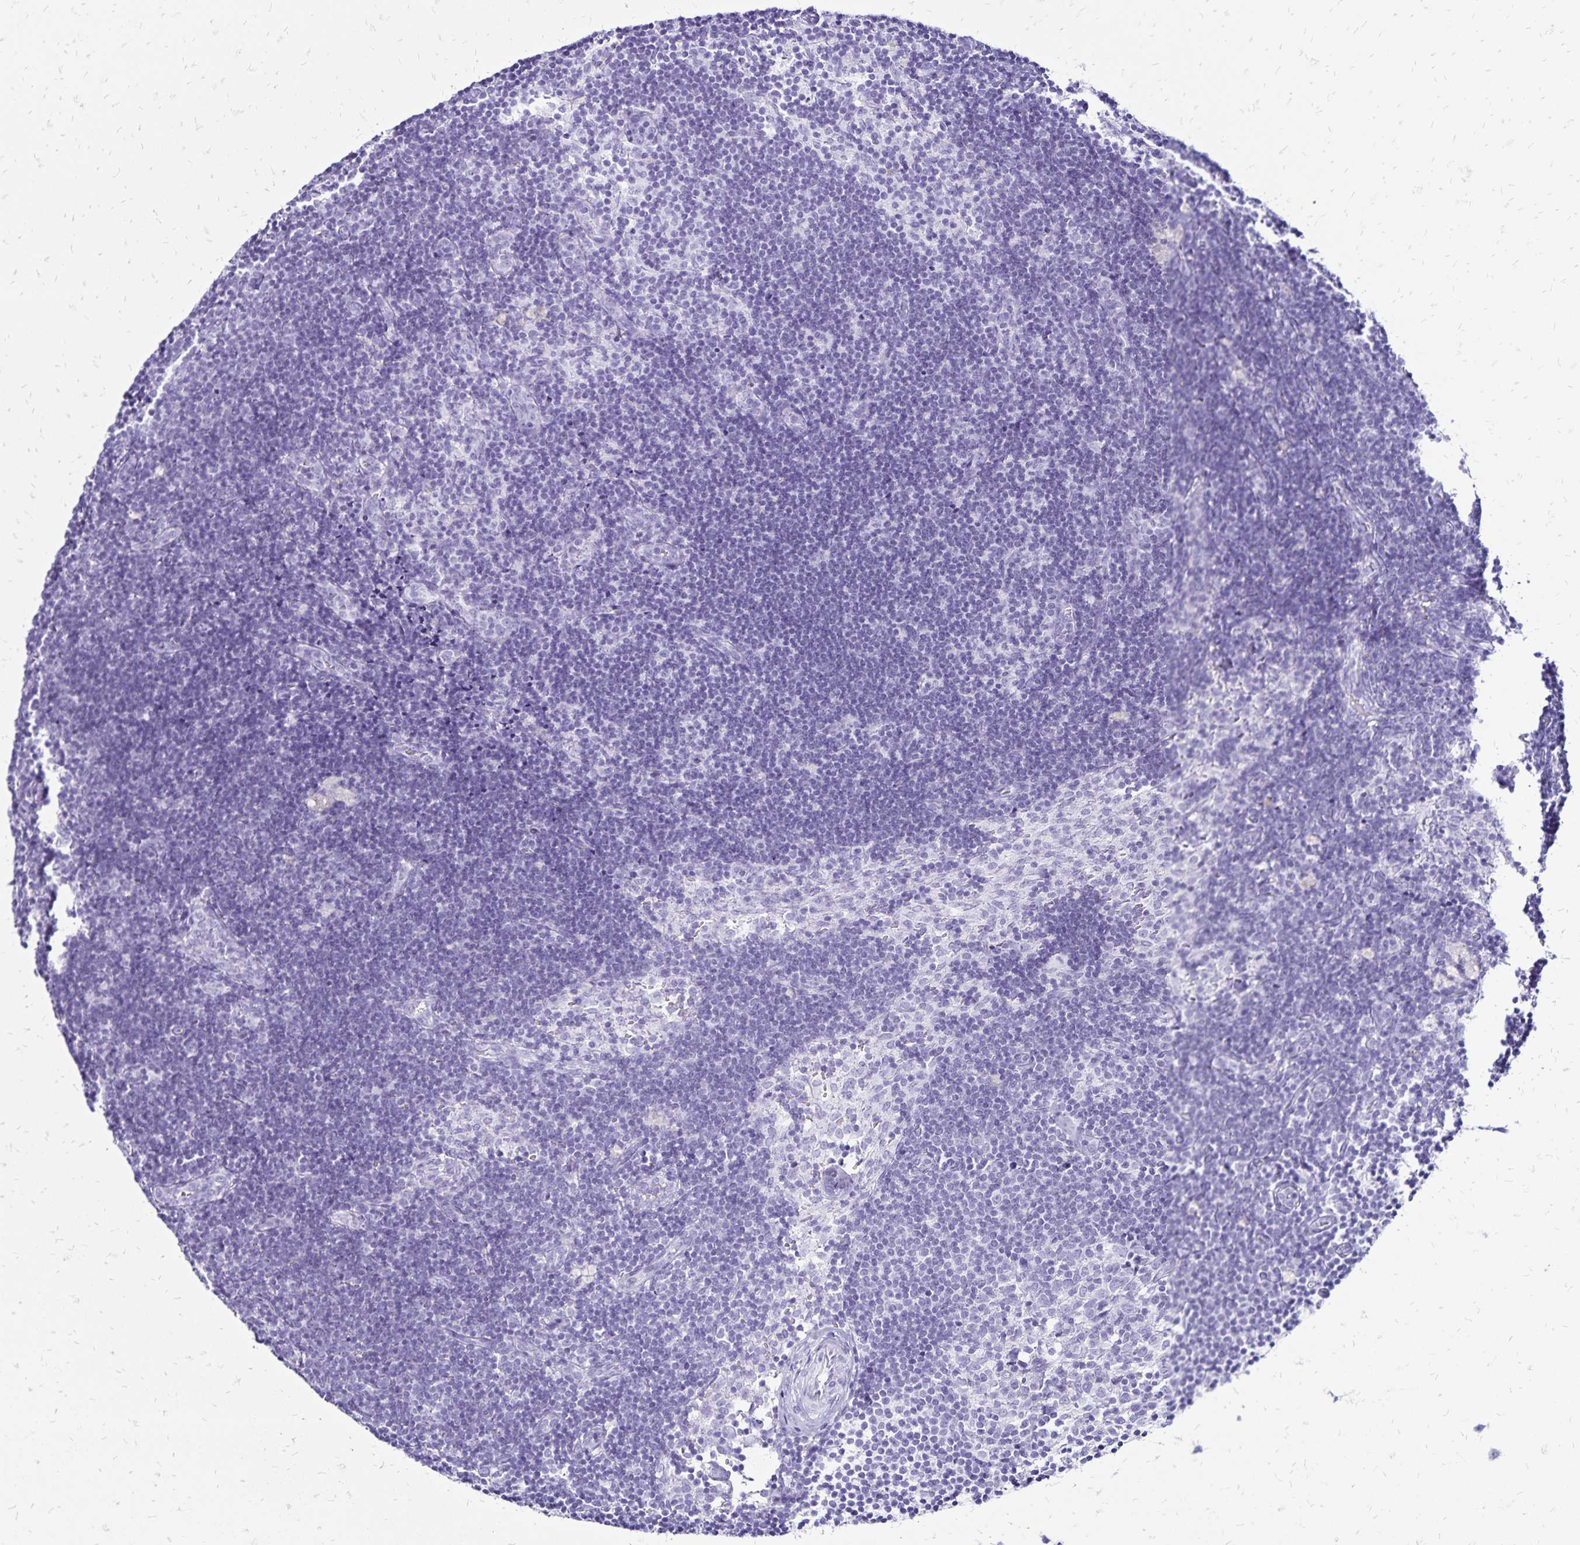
{"staining": {"intensity": "negative", "quantity": "none", "location": "none"}, "tissue": "lymph node", "cell_type": "Germinal center cells", "image_type": "normal", "snomed": [{"axis": "morphology", "description": "Normal tissue, NOS"}, {"axis": "topography", "description": "Lymph node"}], "caption": "The IHC micrograph has no significant staining in germinal center cells of lymph node.", "gene": "LIN28B", "patient": {"sex": "female", "age": 31}}